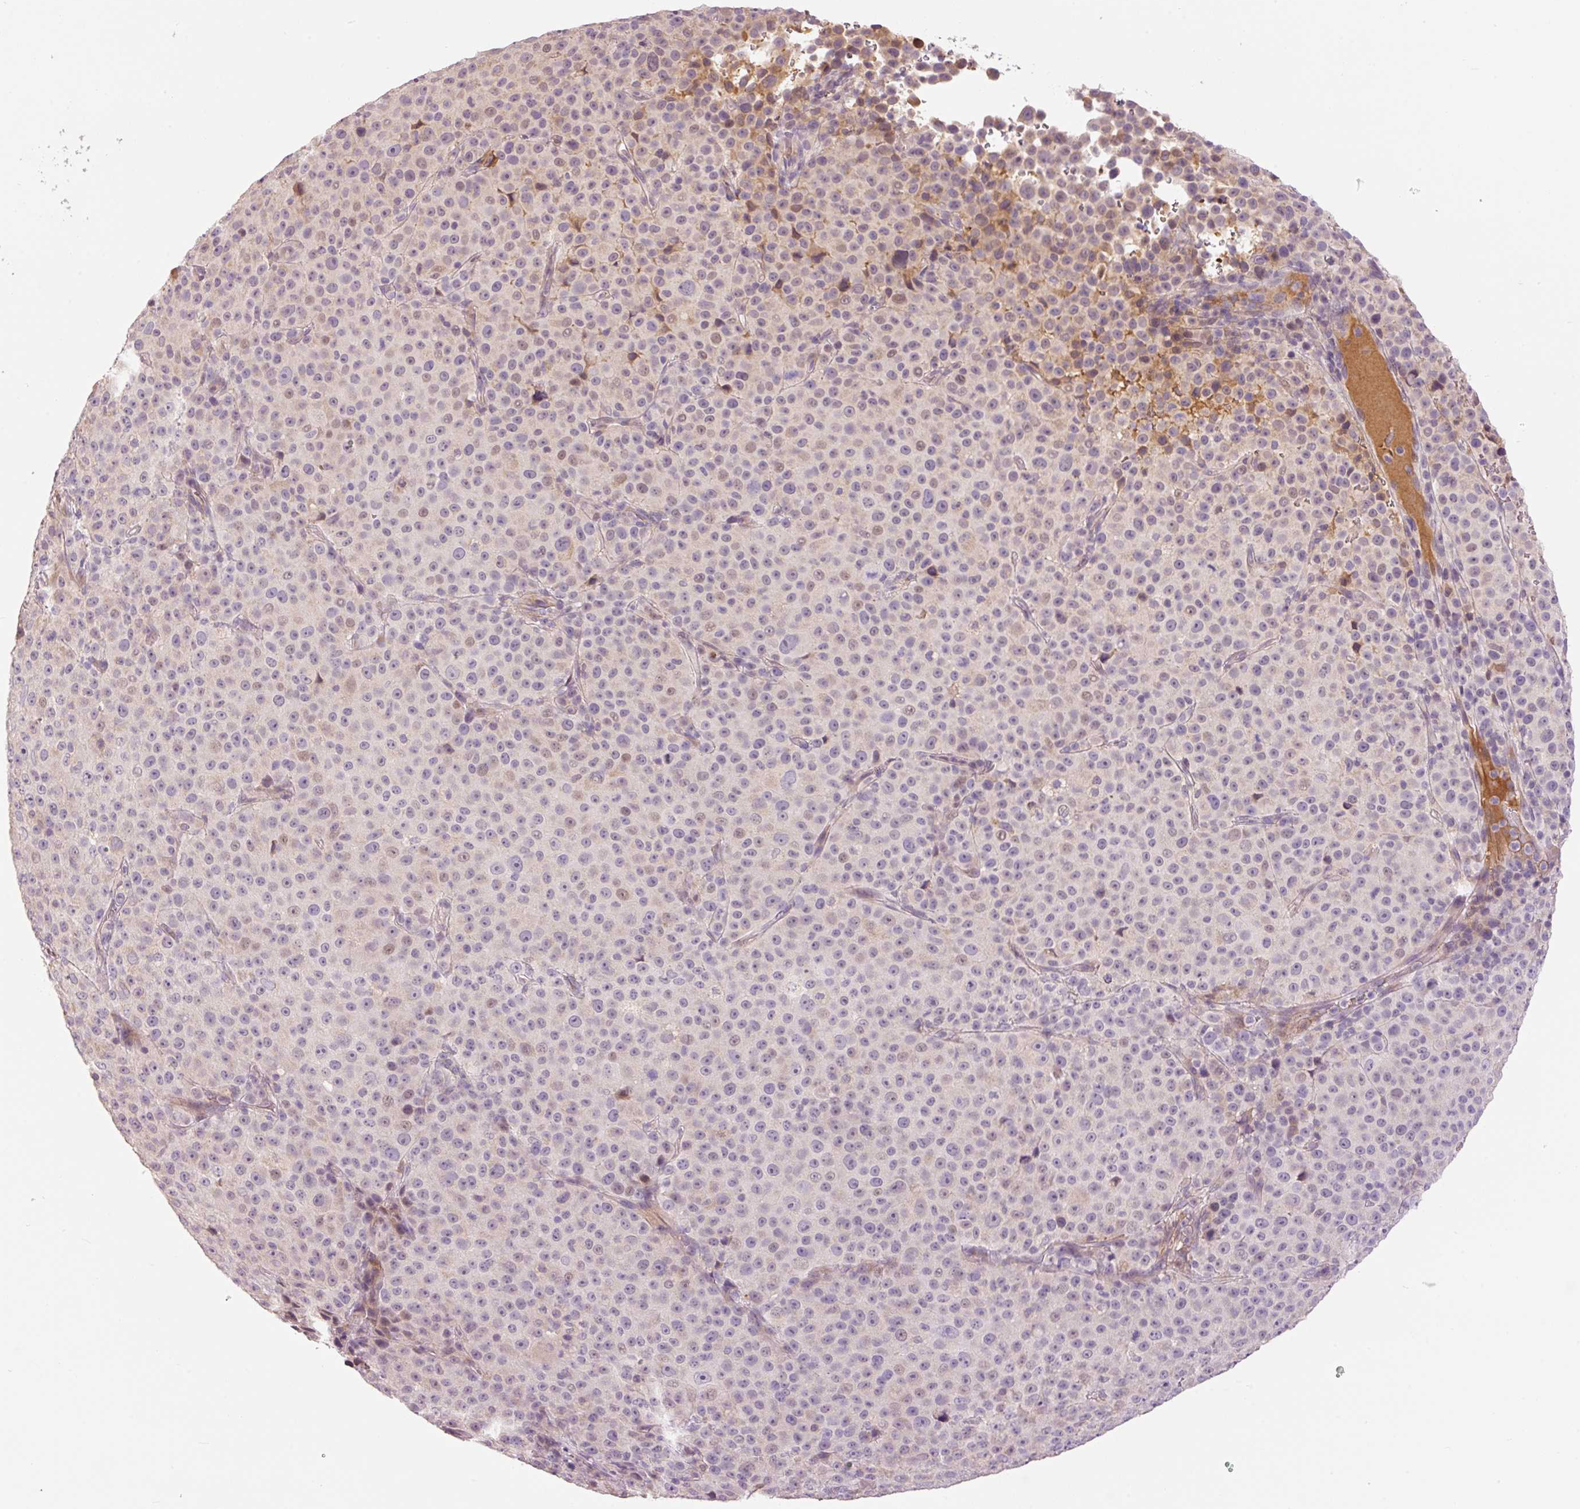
{"staining": {"intensity": "weak", "quantity": "<25%", "location": "nuclear"}, "tissue": "melanoma", "cell_type": "Tumor cells", "image_type": "cancer", "snomed": [{"axis": "morphology", "description": "Malignant melanoma, Metastatic site"}, {"axis": "topography", "description": "Skin"}, {"axis": "topography", "description": "Lymph node"}], "caption": "Tumor cells are negative for brown protein staining in melanoma.", "gene": "CMTM8", "patient": {"sex": "male", "age": 66}}